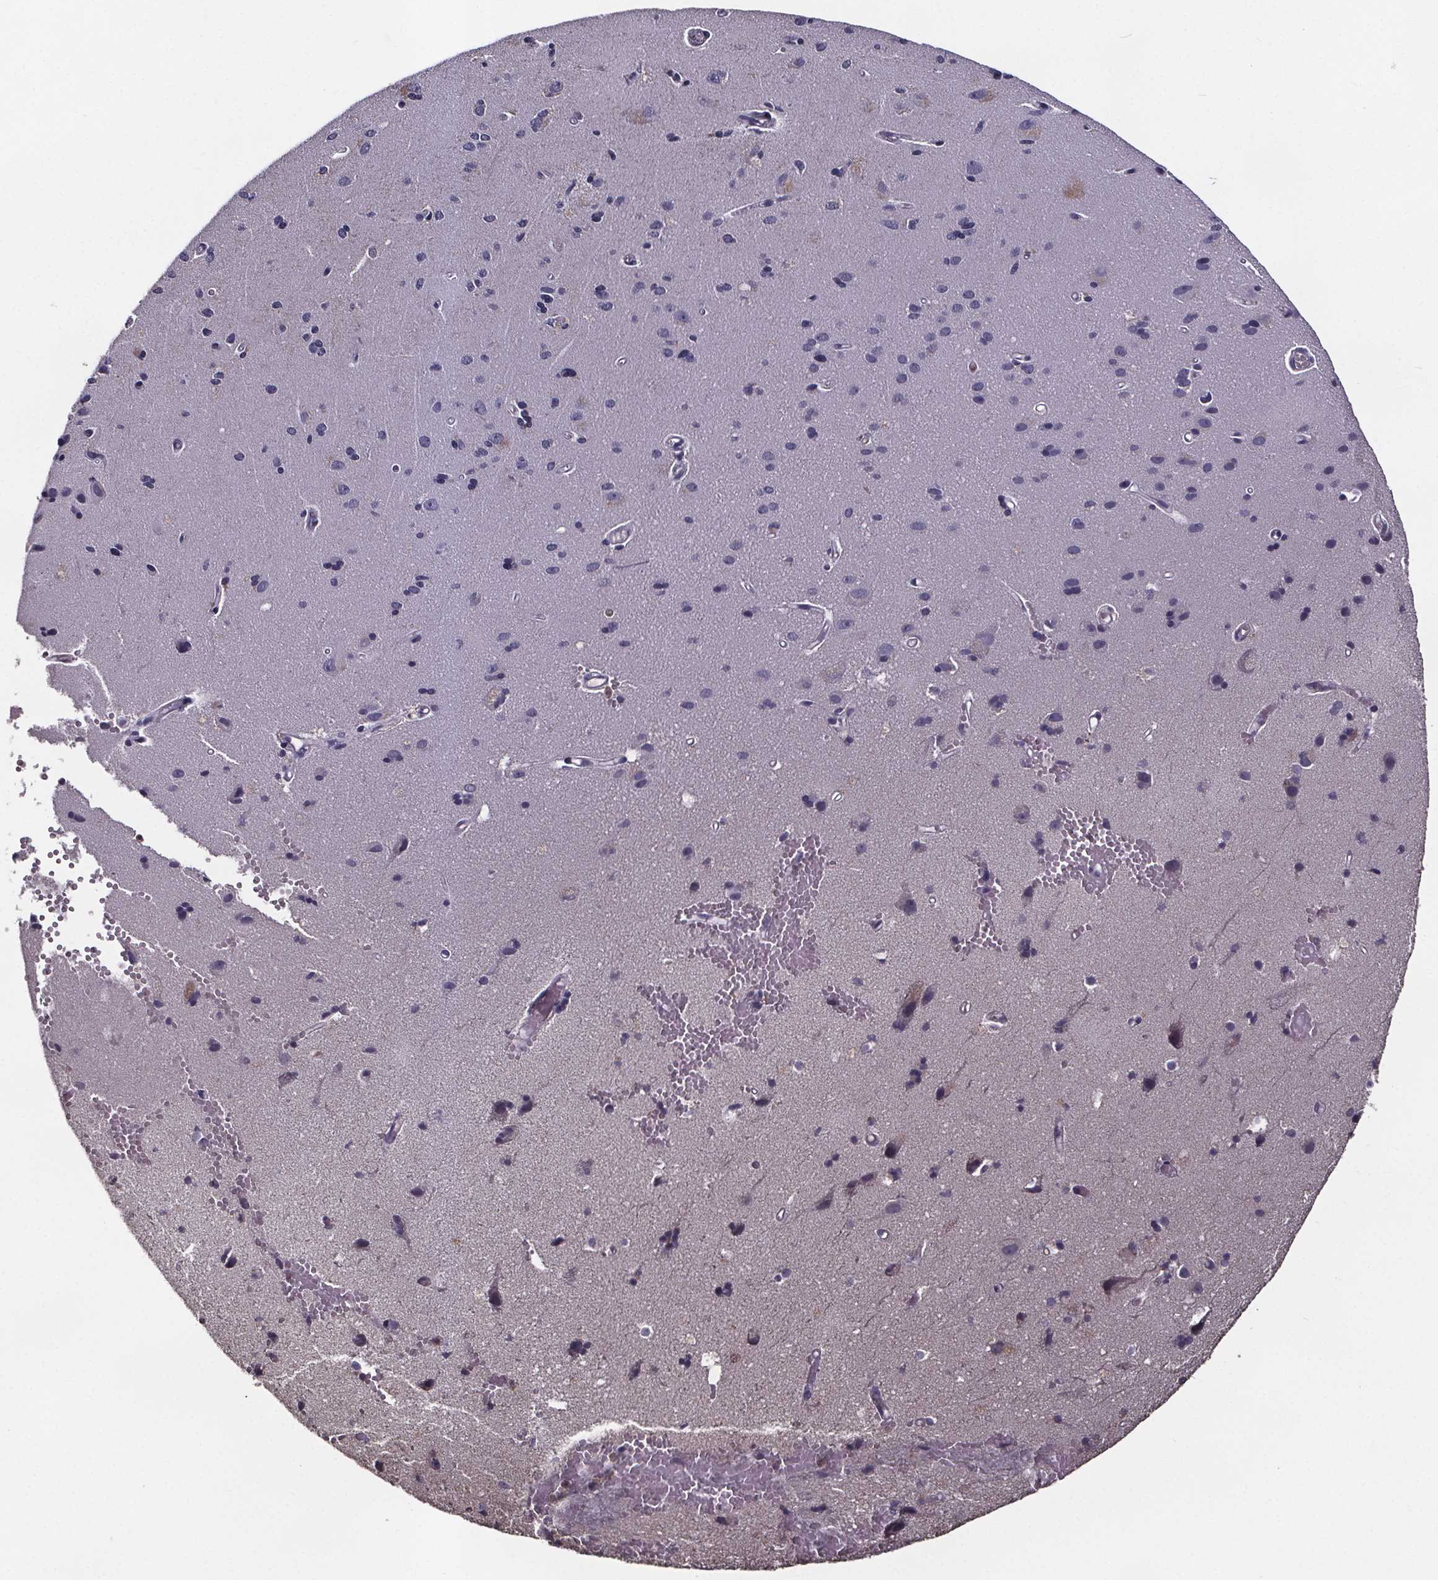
{"staining": {"intensity": "negative", "quantity": "none", "location": "none"}, "tissue": "cerebral cortex", "cell_type": "Endothelial cells", "image_type": "normal", "snomed": [{"axis": "morphology", "description": "Normal tissue, NOS"}, {"axis": "morphology", "description": "Glioma, malignant, High grade"}, {"axis": "topography", "description": "Cerebral cortex"}], "caption": "Immunohistochemical staining of normal human cerebral cortex demonstrates no significant positivity in endothelial cells.", "gene": "SMIM1", "patient": {"sex": "male", "age": 71}}